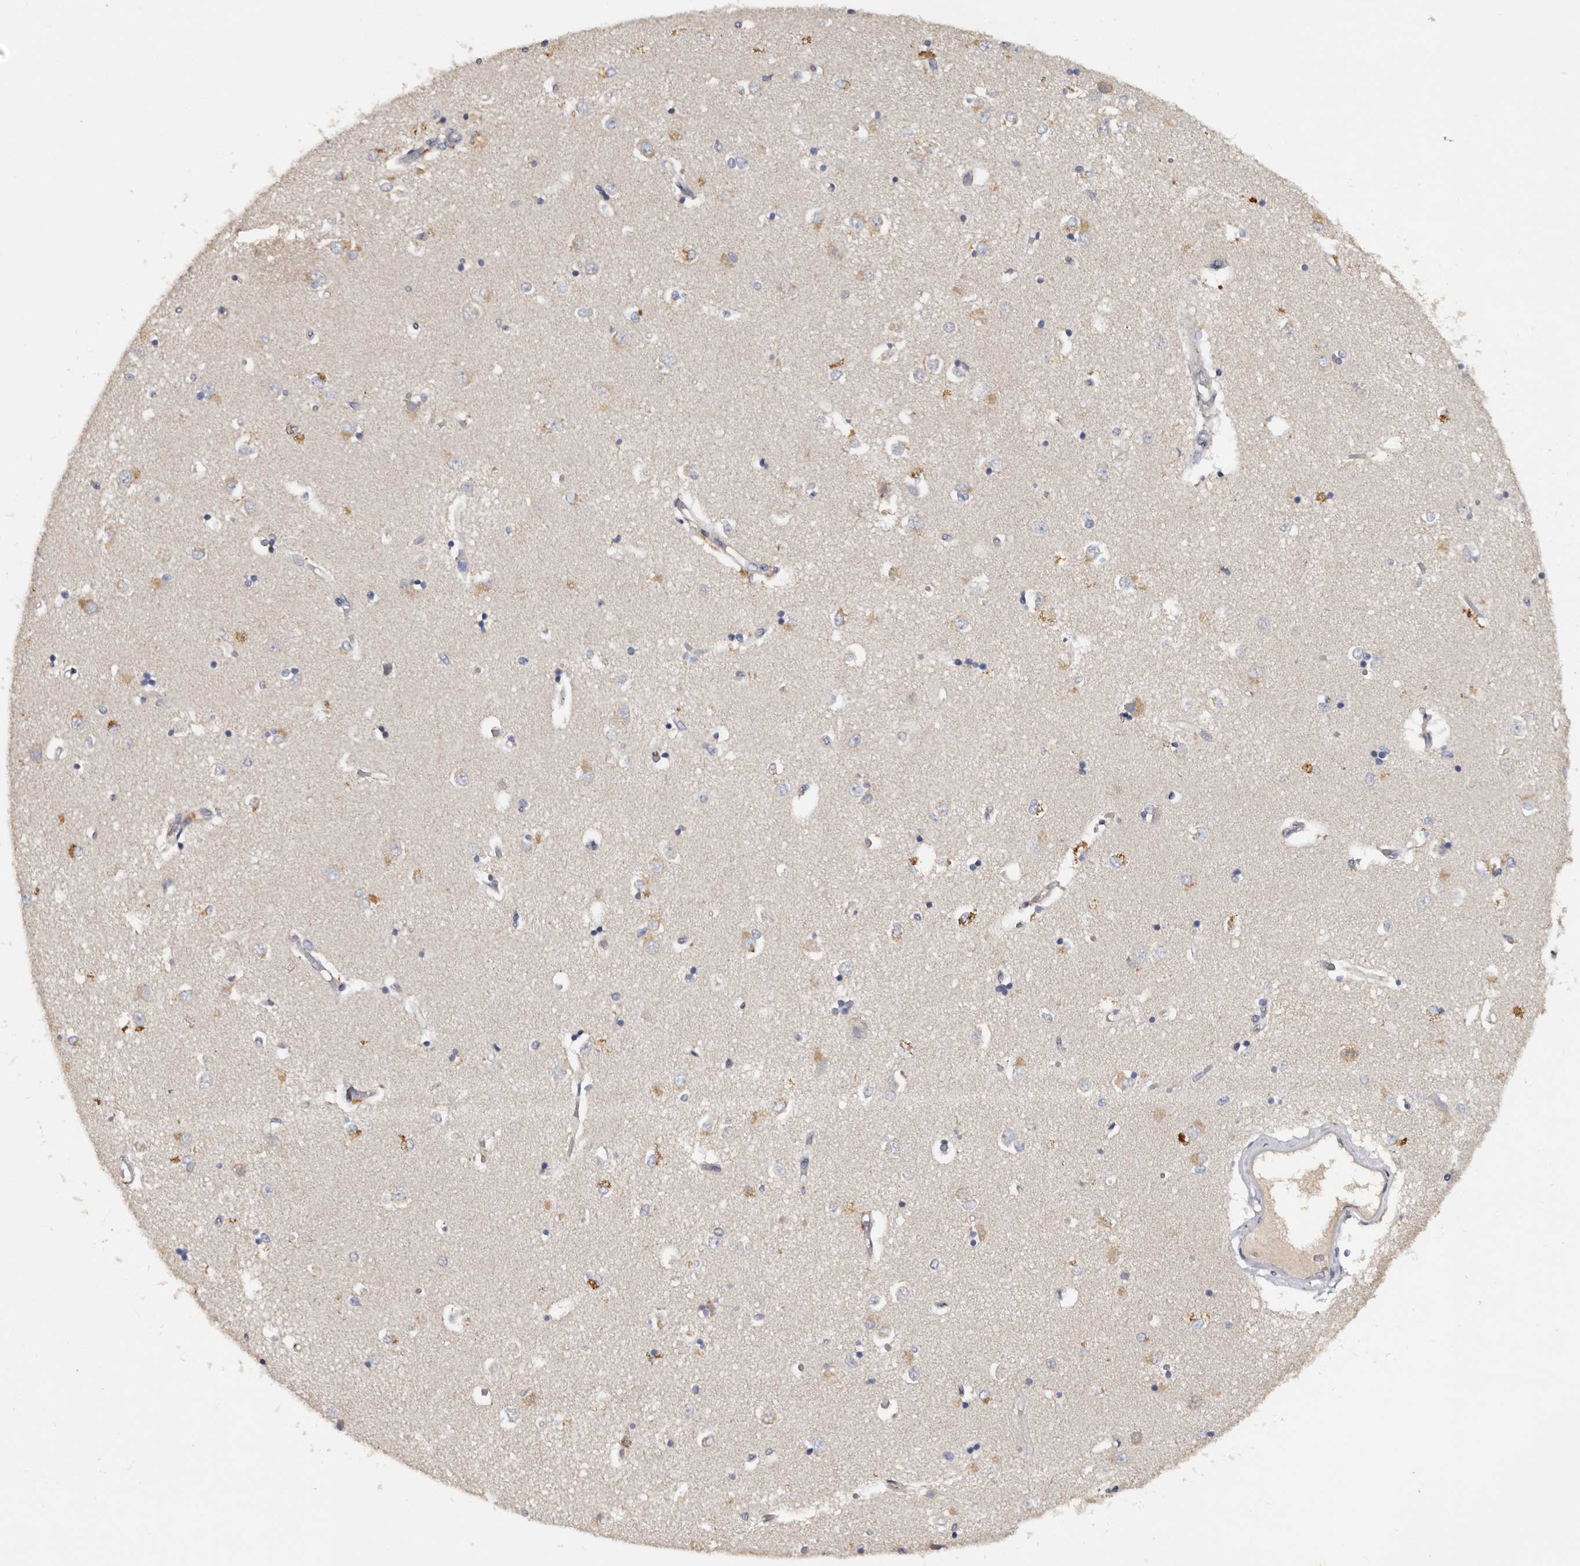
{"staining": {"intensity": "moderate", "quantity": "<25%", "location": "cytoplasmic/membranous"}, "tissue": "caudate", "cell_type": "Glial cells", "image_type": "normal", "snomed": [{"axis": "morphology", "description": "Normal tissue, NOS"}, {"axis": "topography", "description": "Lateral ventricle wall"}], "caption": "Protein expression analysis of unremarkable caudate shows moderate cytoplasmic/membranous expression in about <25% of glial cells.", "gene": "DAP", "patient": {"sex": "male", "age": 45}}